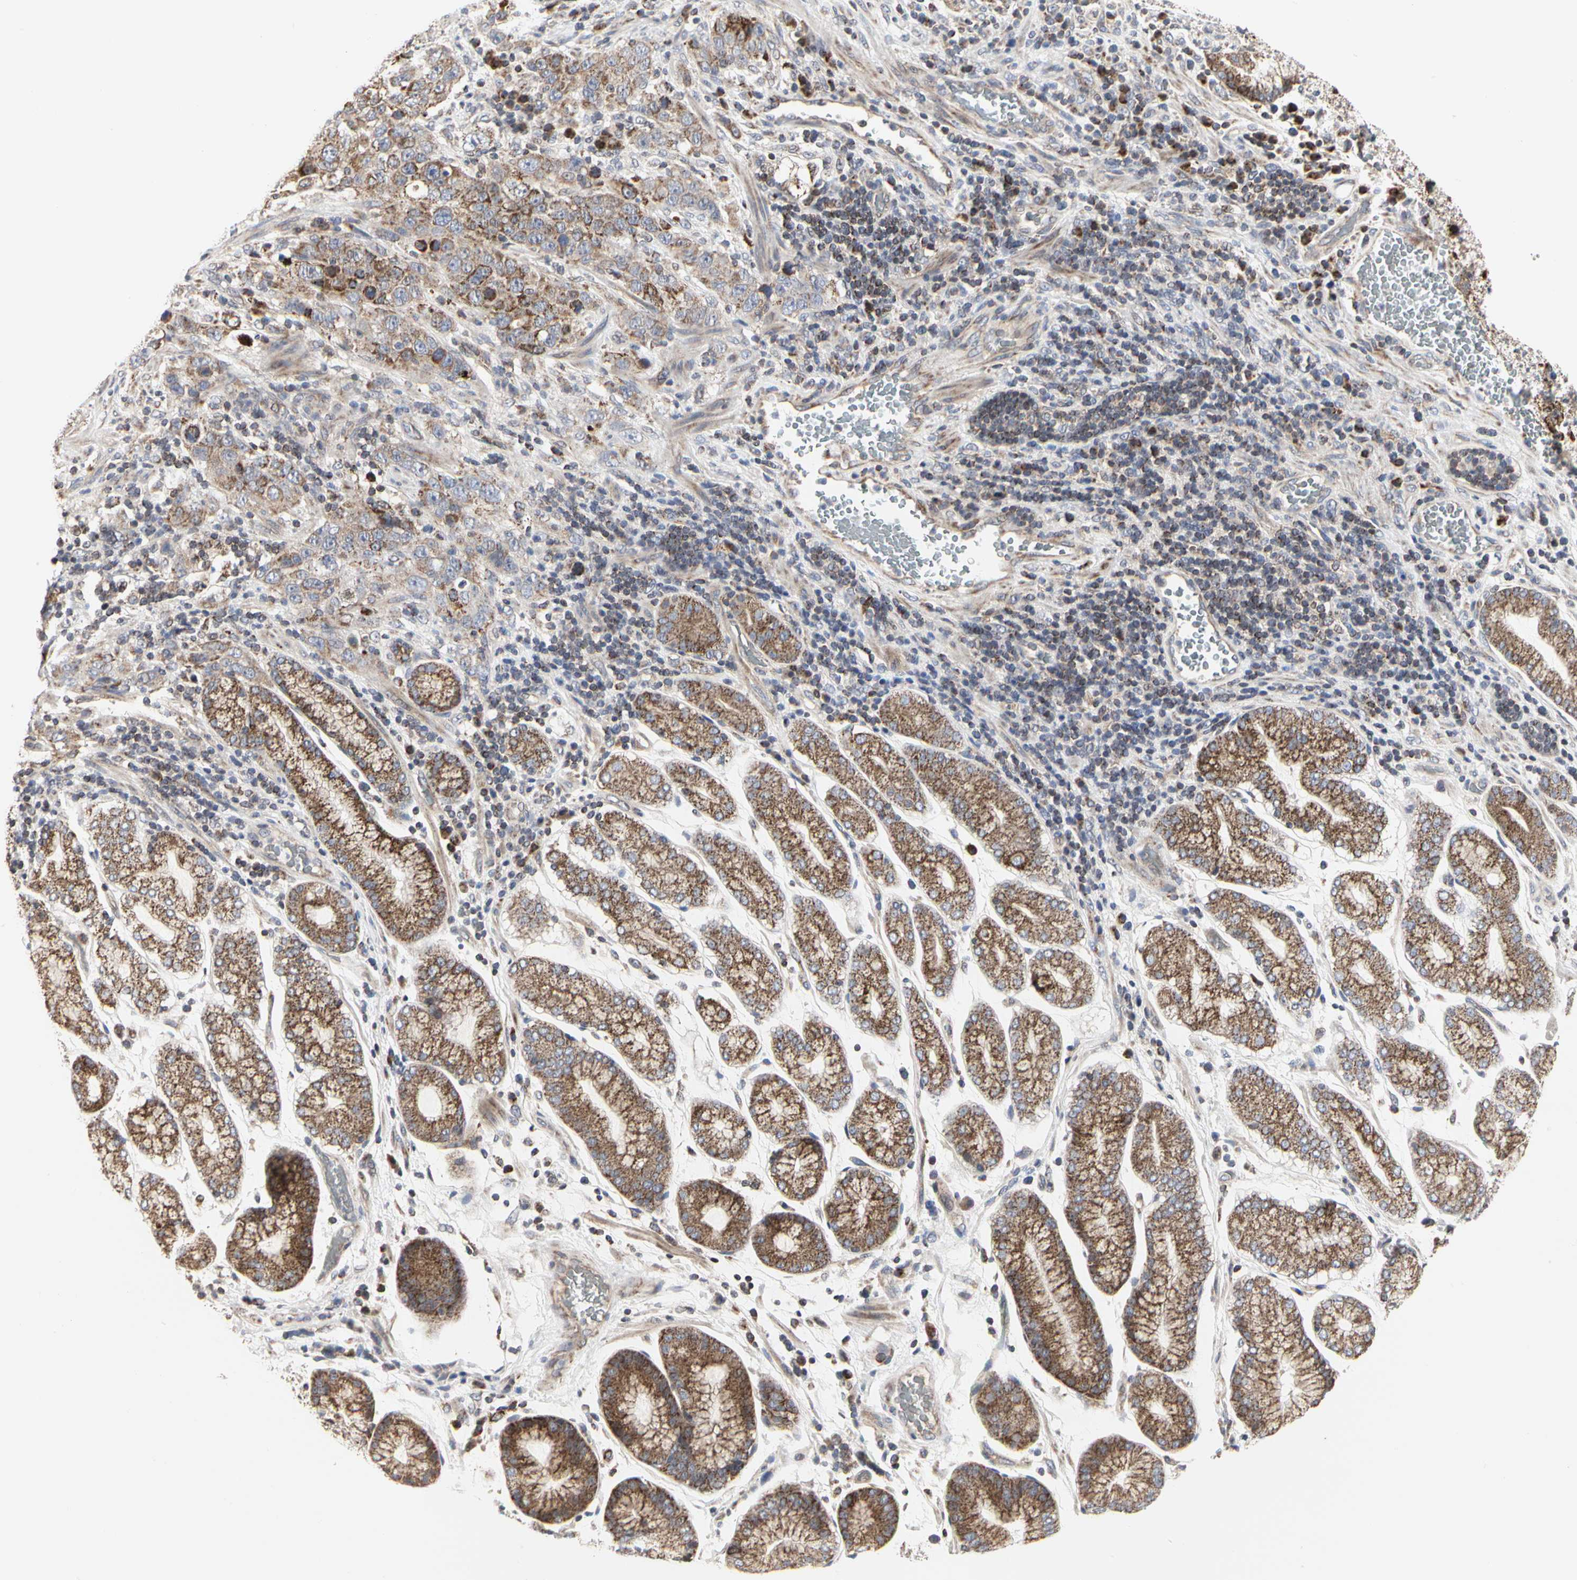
{"staining": {"intensity": "moderate", "quantity": ">75%", "location": "cytoplasmic/membranous"}, "tissue": "stomach cancer", "cell_type": "Tumor cells", "image_type": "cancer", "snomed": [{"axis": "morphology", "description": "Normal tissue, NOS"}, {"axis": "morphology", "description": "Adenocarcinoma, NOS"}, {"axis": "topography", "description": "Stomach"}], "caption": "Immunohistochemical staining of stomach adenocarcinoma demonstrates moderate cytoplasmic/membranous protein expression in approximately >75% of tumor cells. (DAB (3,3'-diaminobenzidine) IHC, brown staining for protein, blue staining for nuclei).", "gene": "TSKU", "patient": {"sex": "male", "age": 48}}